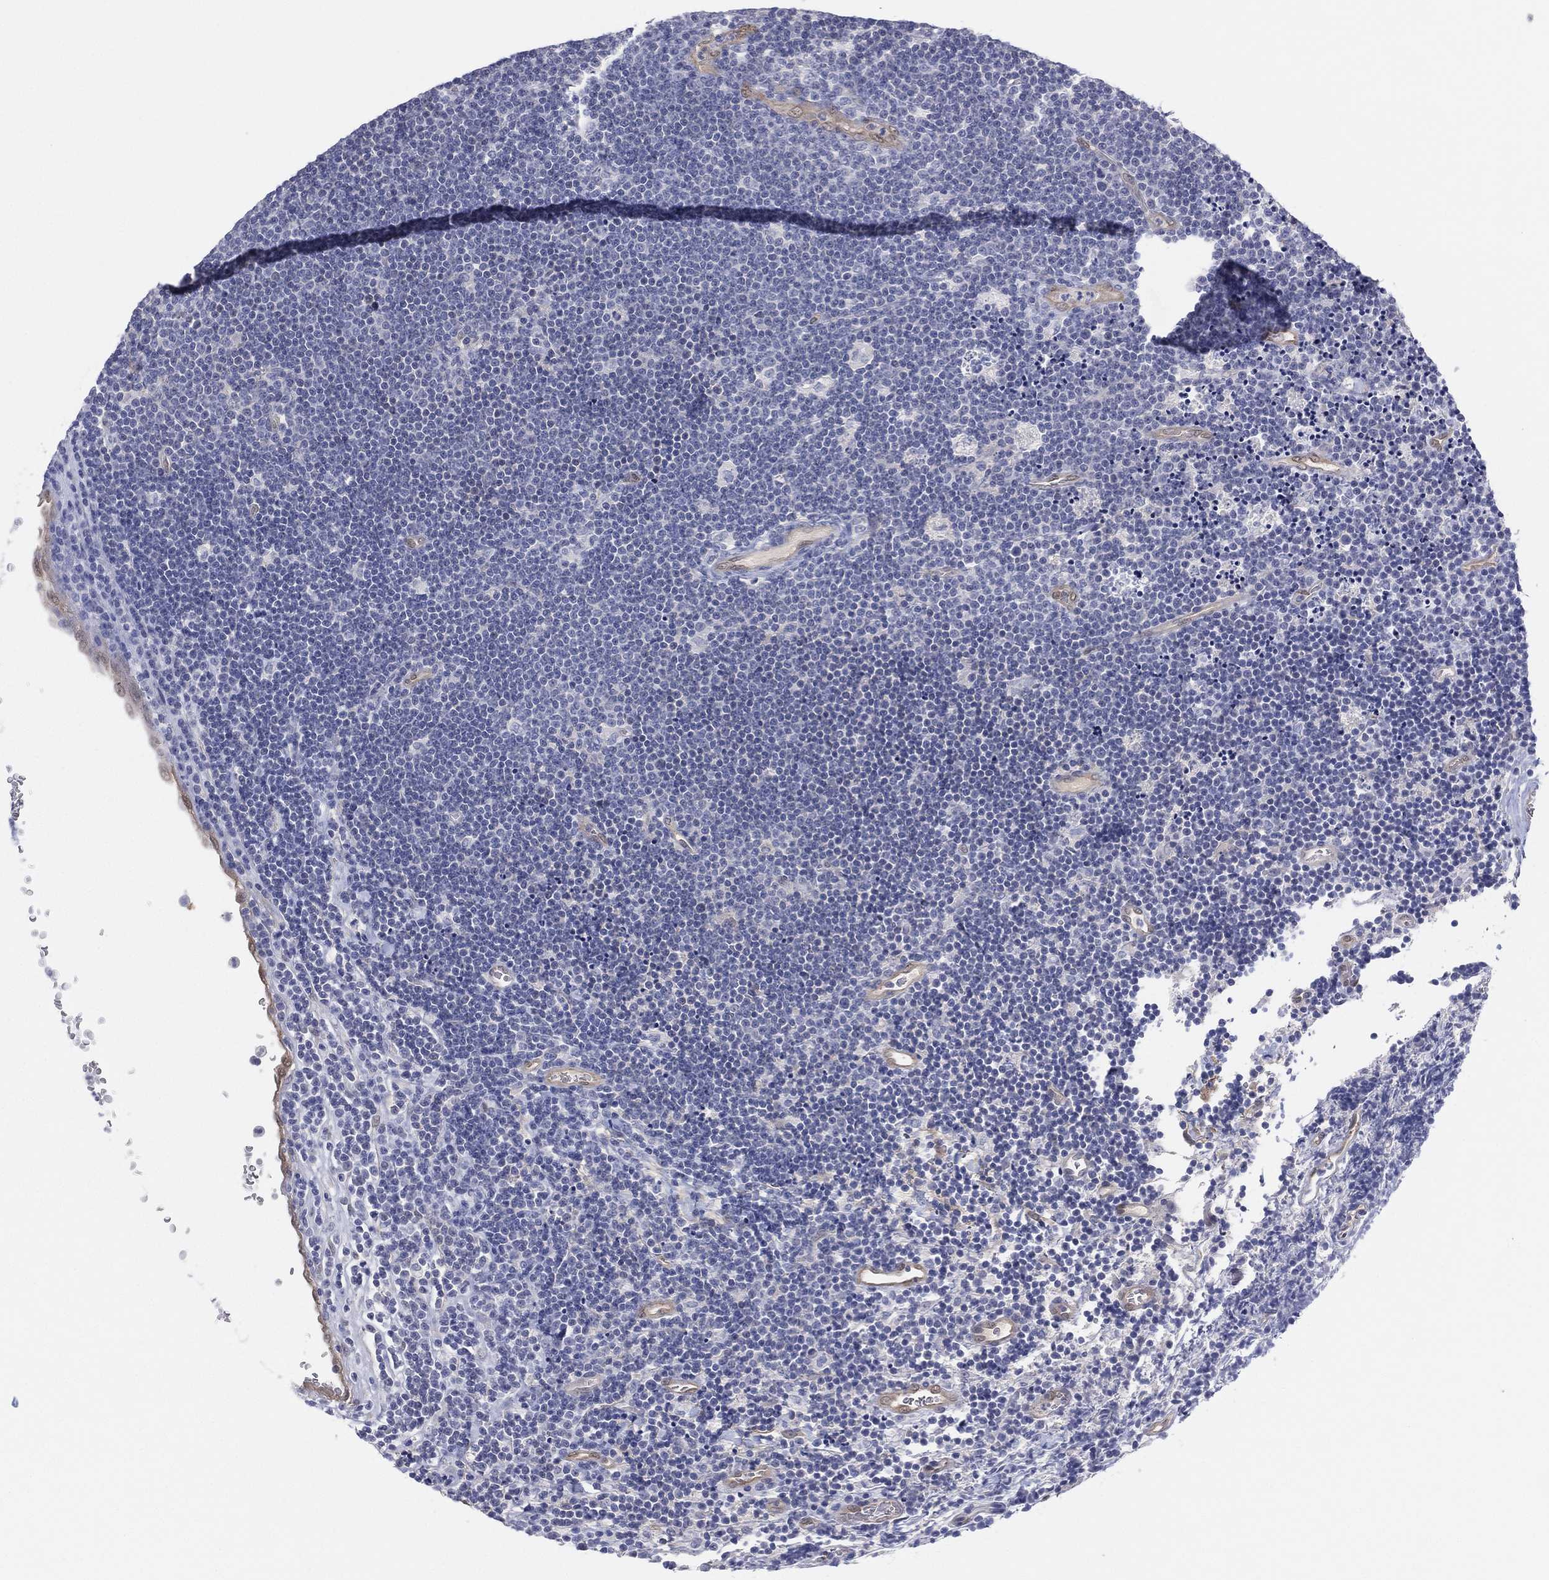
{"staining": {"intensity": "negative", "quantity": "none", "location": "none"}, "tissue": "lymphoma", "cell_type": "Tumor cells", "image_type": "cancer", "snomed": [{"axis": "morphology", "description": "Malignant lymphoma, non-Hodgkin's type, Low grade"}, {"axis": "topography", "description": "Brain"}], "caption": "Tumor cells are negative for brown protein staining in lymphoma.", "gene": "DDAH1", "patient": {"sex": "female", "age": 66}}